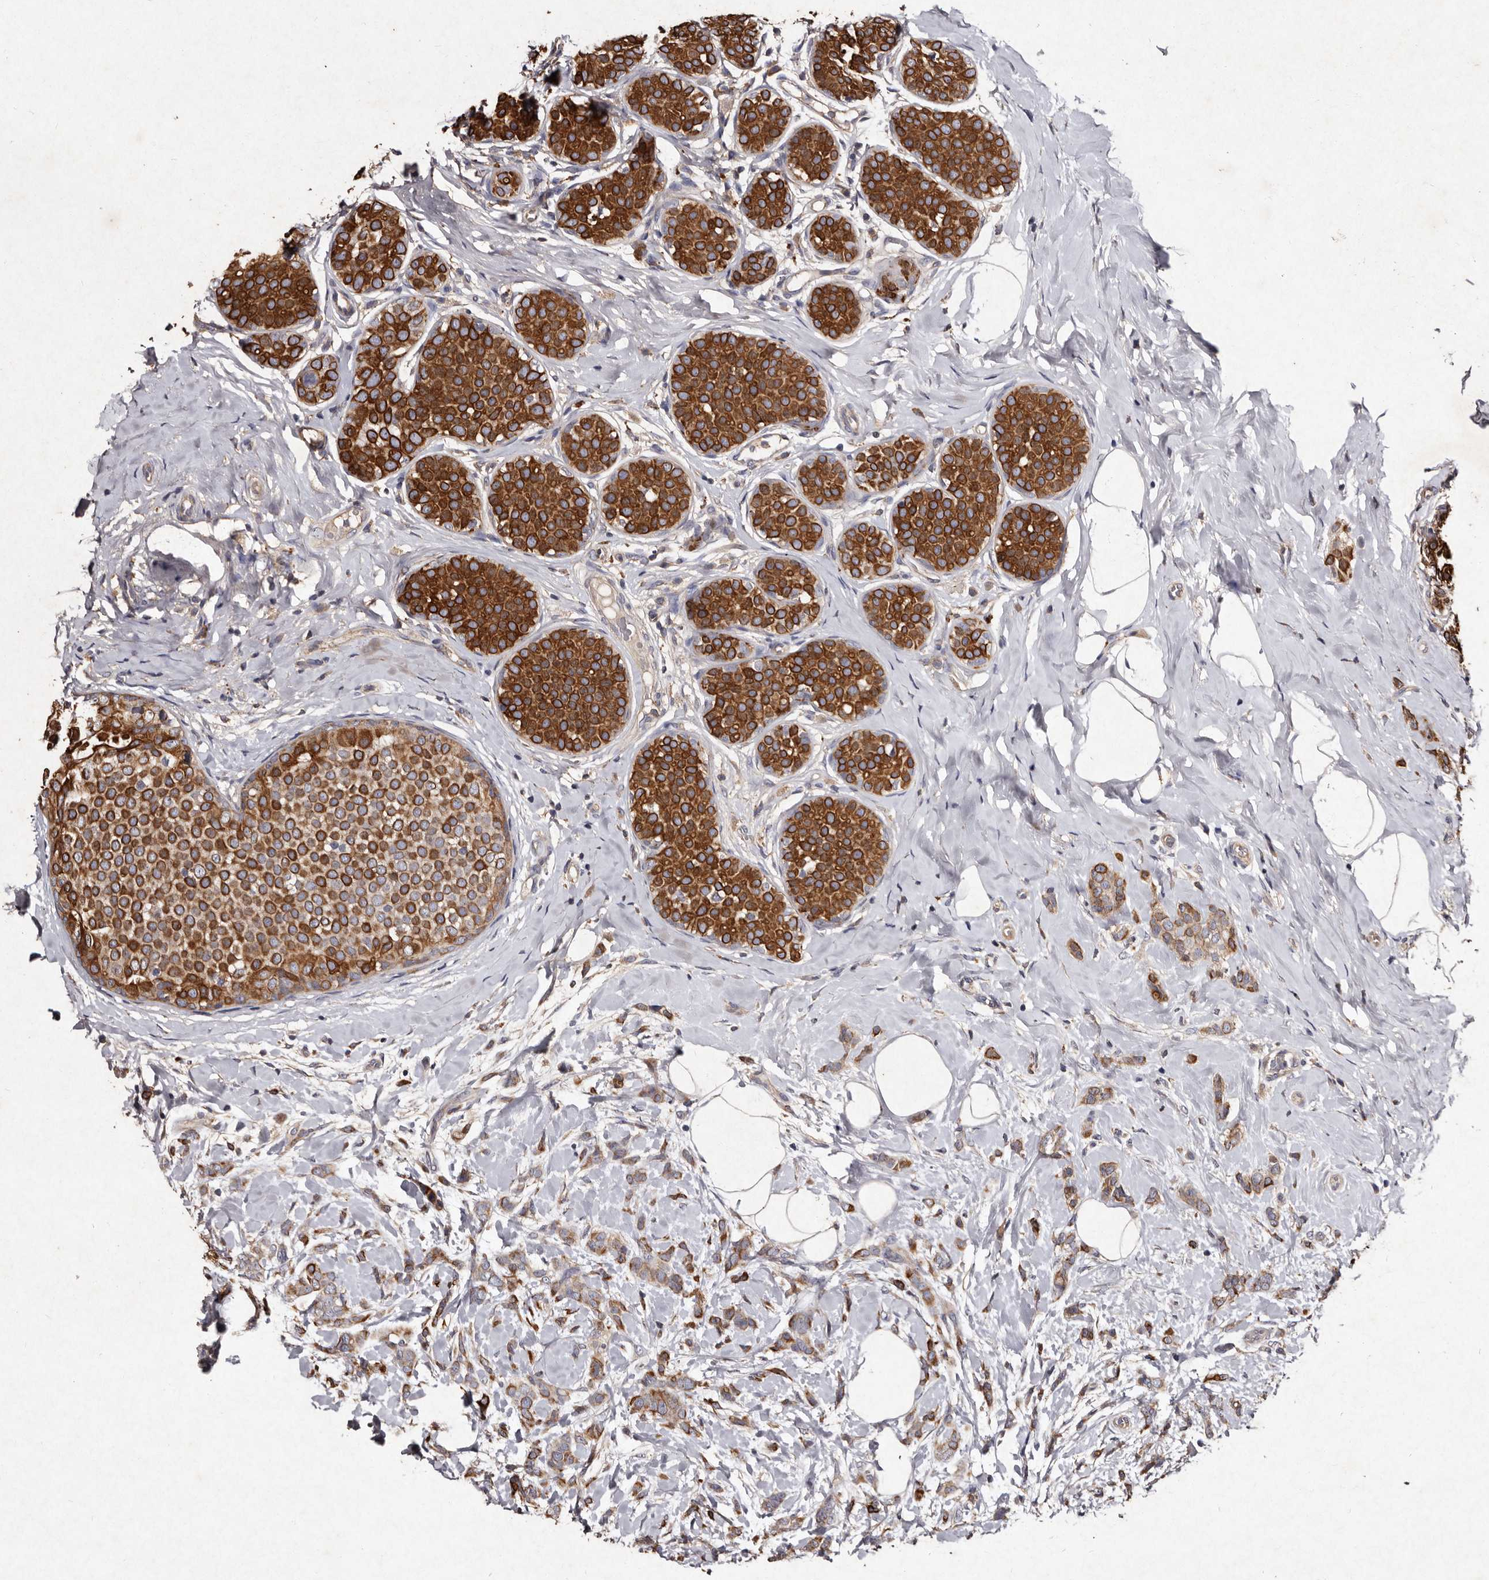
{"staining": {"intensity": "moderate", "quantity": ">75%", "location": "cytoplasmic/membranous"}, "tissue": "breast cancer", "cell_type": "Tumor cells", "image_type": "cancer", "snomed": [{"axis": "morphology", "description": "Lobular carcinoma, in situ"}, {"axis": "morphology", "description": "Lobular carcinoma"}, {"axis": "topography", "description": "Breast"}], "caption": "The image demonstrates staining of breast cancer, revealing moderate cytoplasmic/membranous protein positivity (brown color) within tumor cells. The protein of interest is stained brown, and the nuclei are stained in blue (DAB (3,3'-diaminobenzidine) IHC with brightfield microscopy, high magnification).", "gene": "TFB1M", "patient": {"sex": "female", "age": 41}}